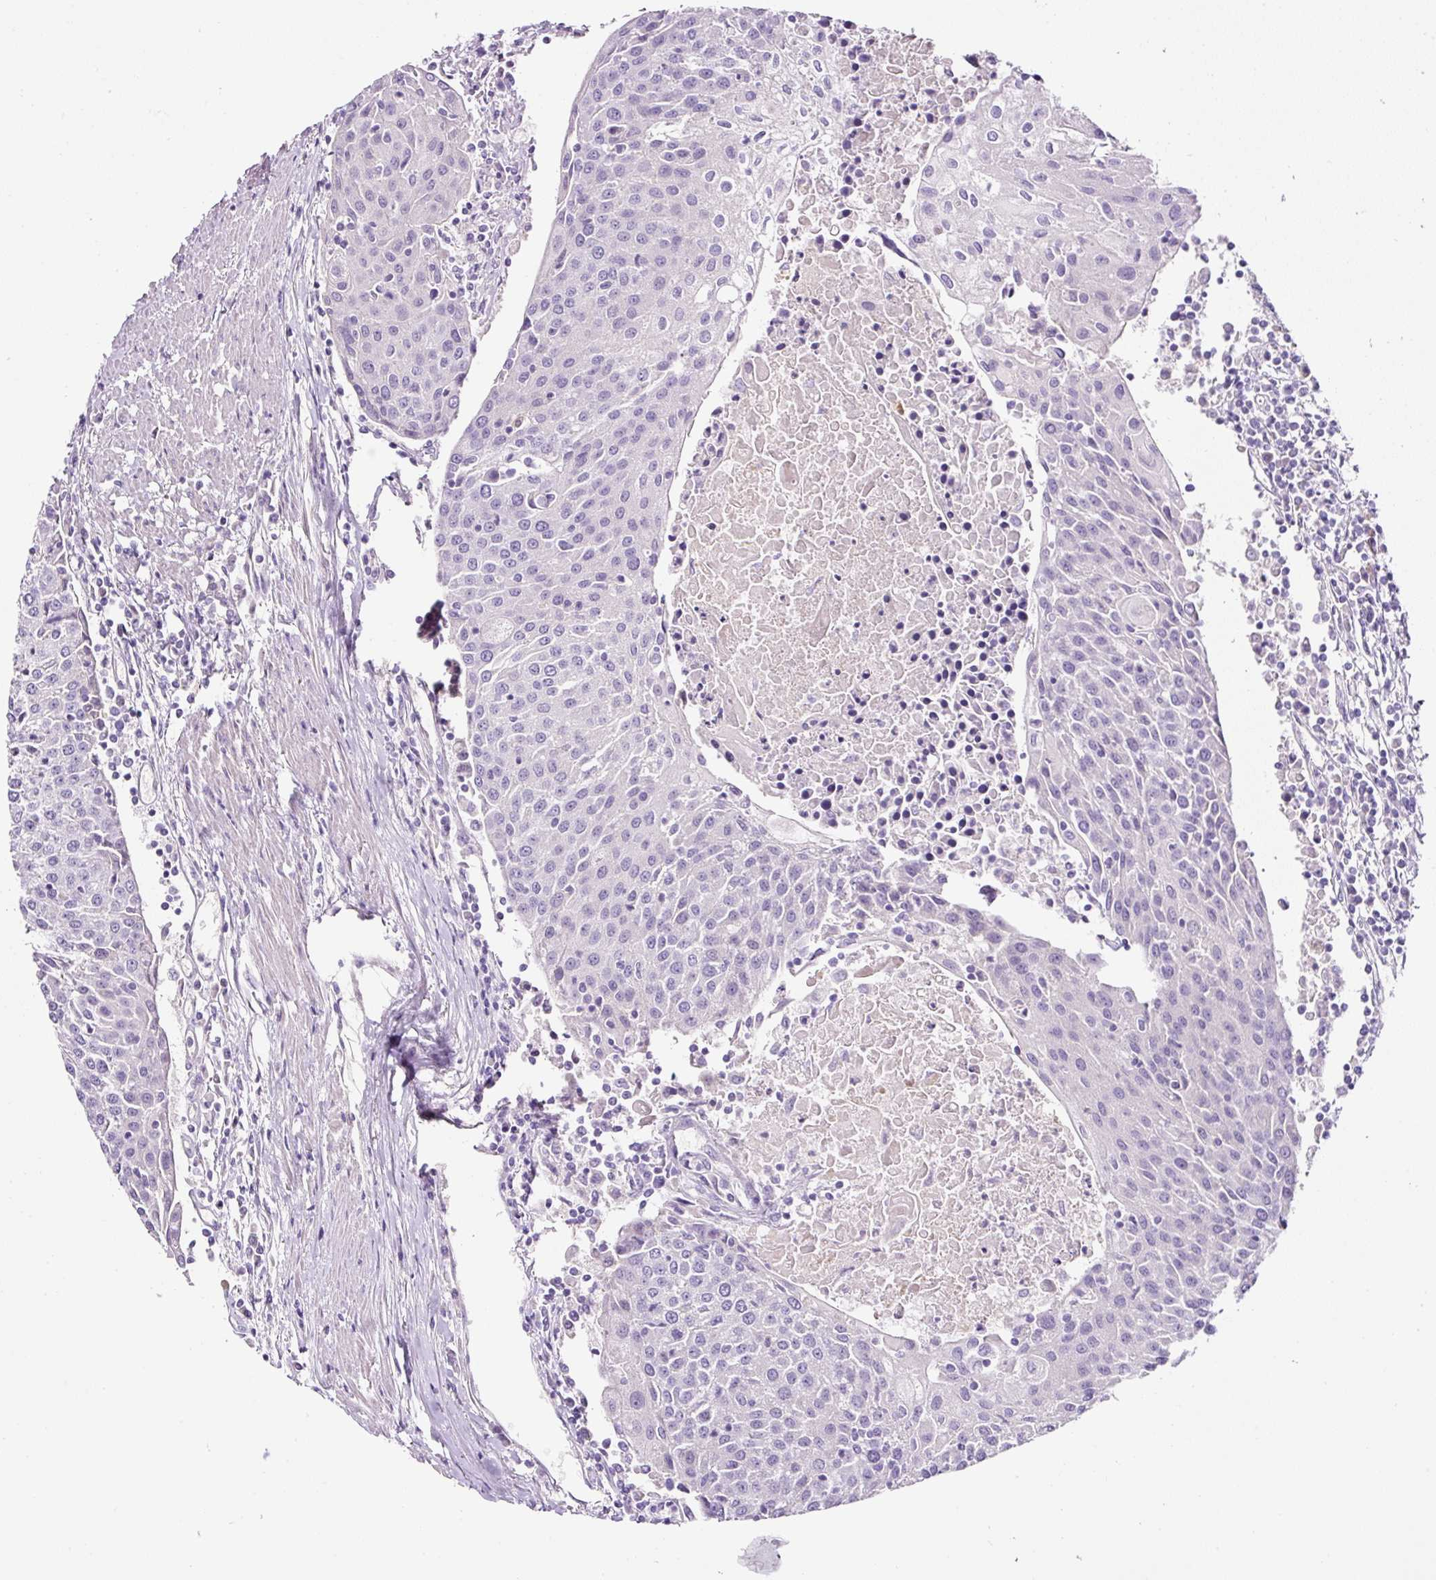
{"staining": {"intensity": "negative", "quantity": "none", "location": "none"}, "tissue": "urothelial cancer", "cell_type": "Tumor cells", "image_type": "cancer", "snomed": [{"axis": "morphology", "description": "Urothelial carcinoma, High grade"}, {"axis": "topography", "description": "Urinary bladder"}], "caption": "IHC micrograph of neoplastic tissue: human urothelial cancer stained with DAB (3,3'-diaminobenzidine) demonstrates no significant protein staining in tumor cells.", "gene": "OR14A2", "patient": {"sex": "female", "age": 85}}